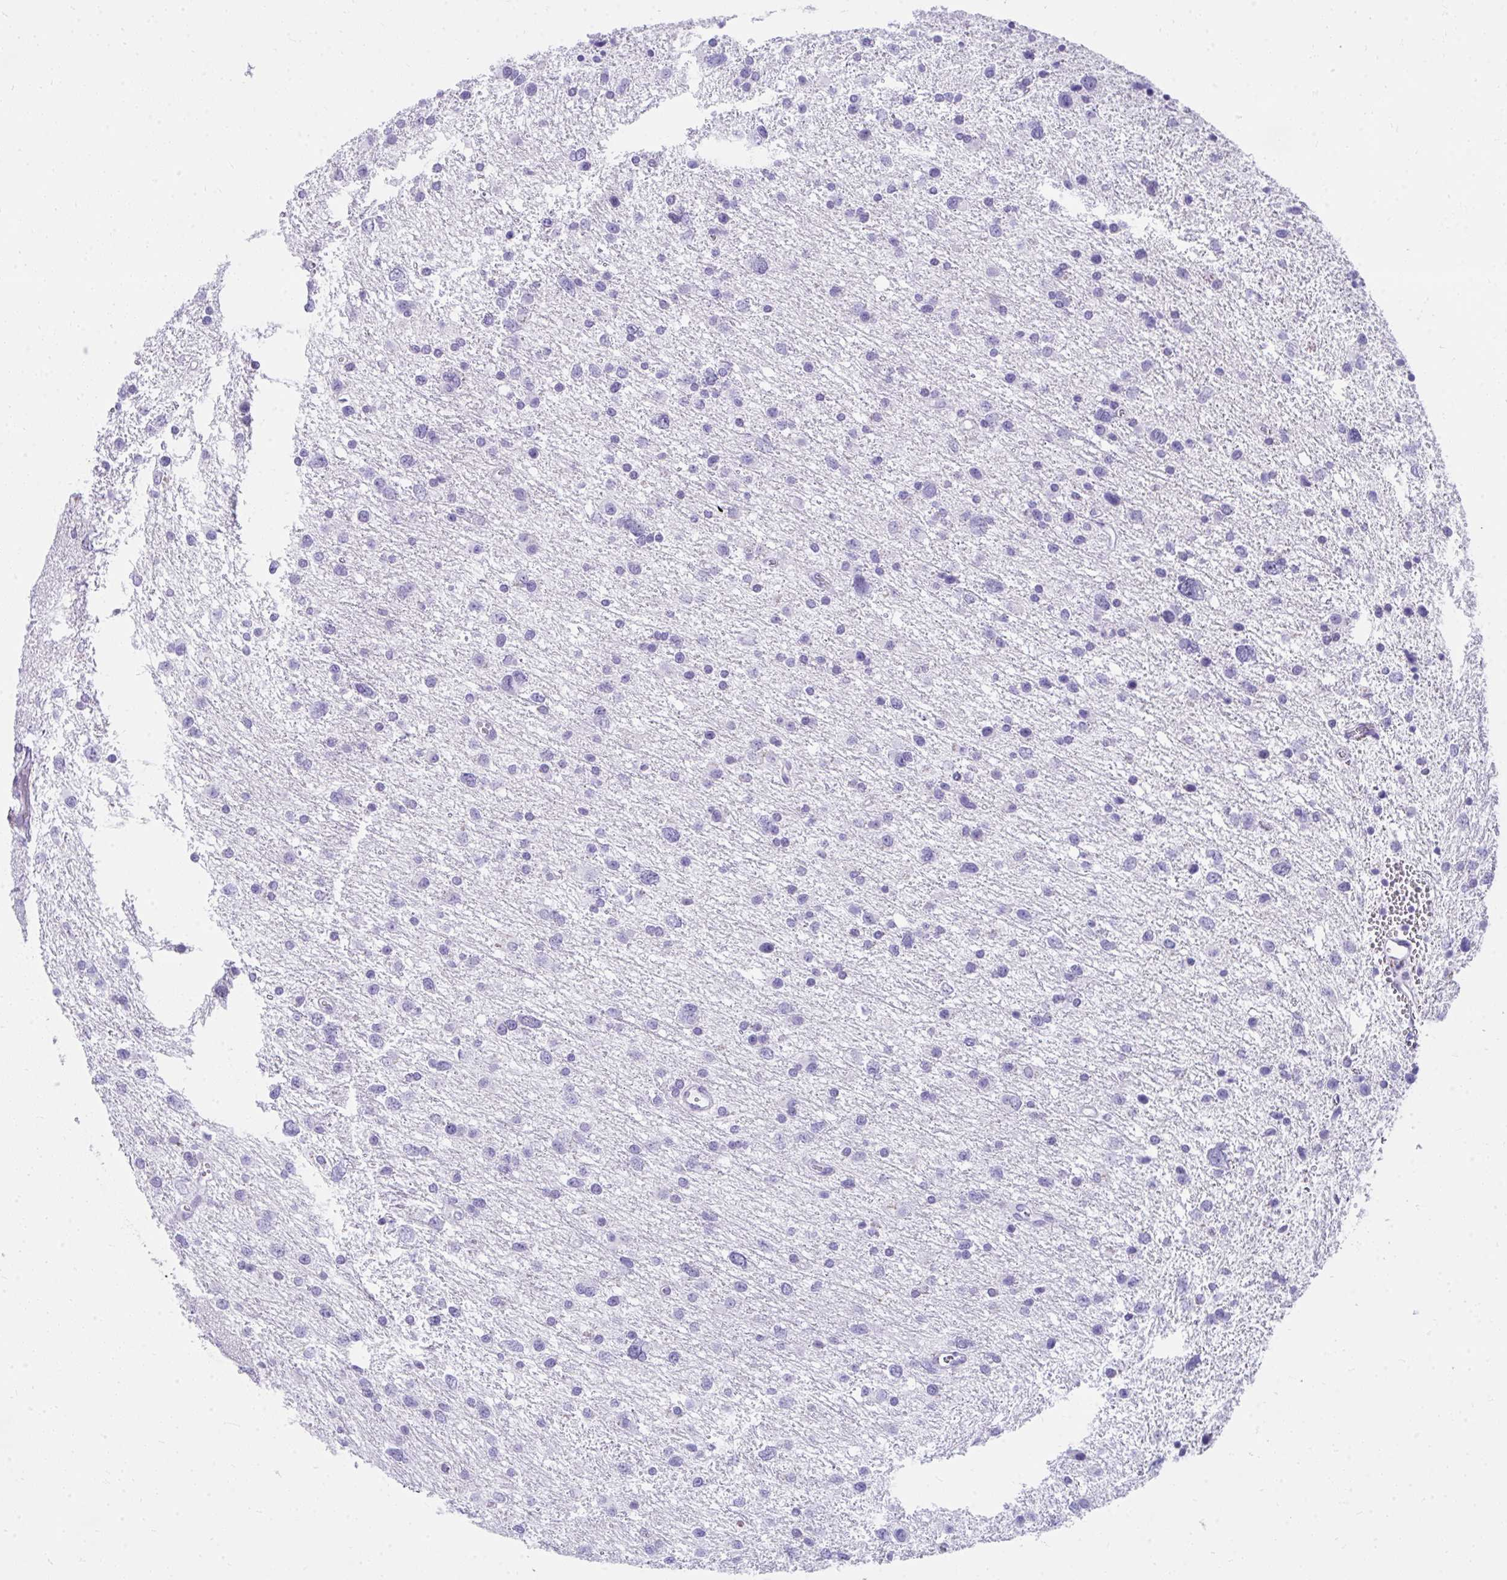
{"staining": {"intensity": "negative", "quantity": "none", "location": "none"}, "tissue": "glioma", "cell_type": "Tumor cells", "image_type": "cancer", "snomed": [{"axis": "morphology", "description": "Glioma, malignant, Low grade"}, {"axis": "topography", "description": "Brain"}], "caption": "Glioma was stained to show a protein in brown. There is no significant staining in tumor cells.", "gene": "OR5F1", "patient": {"sex": "female", "age": 55}}